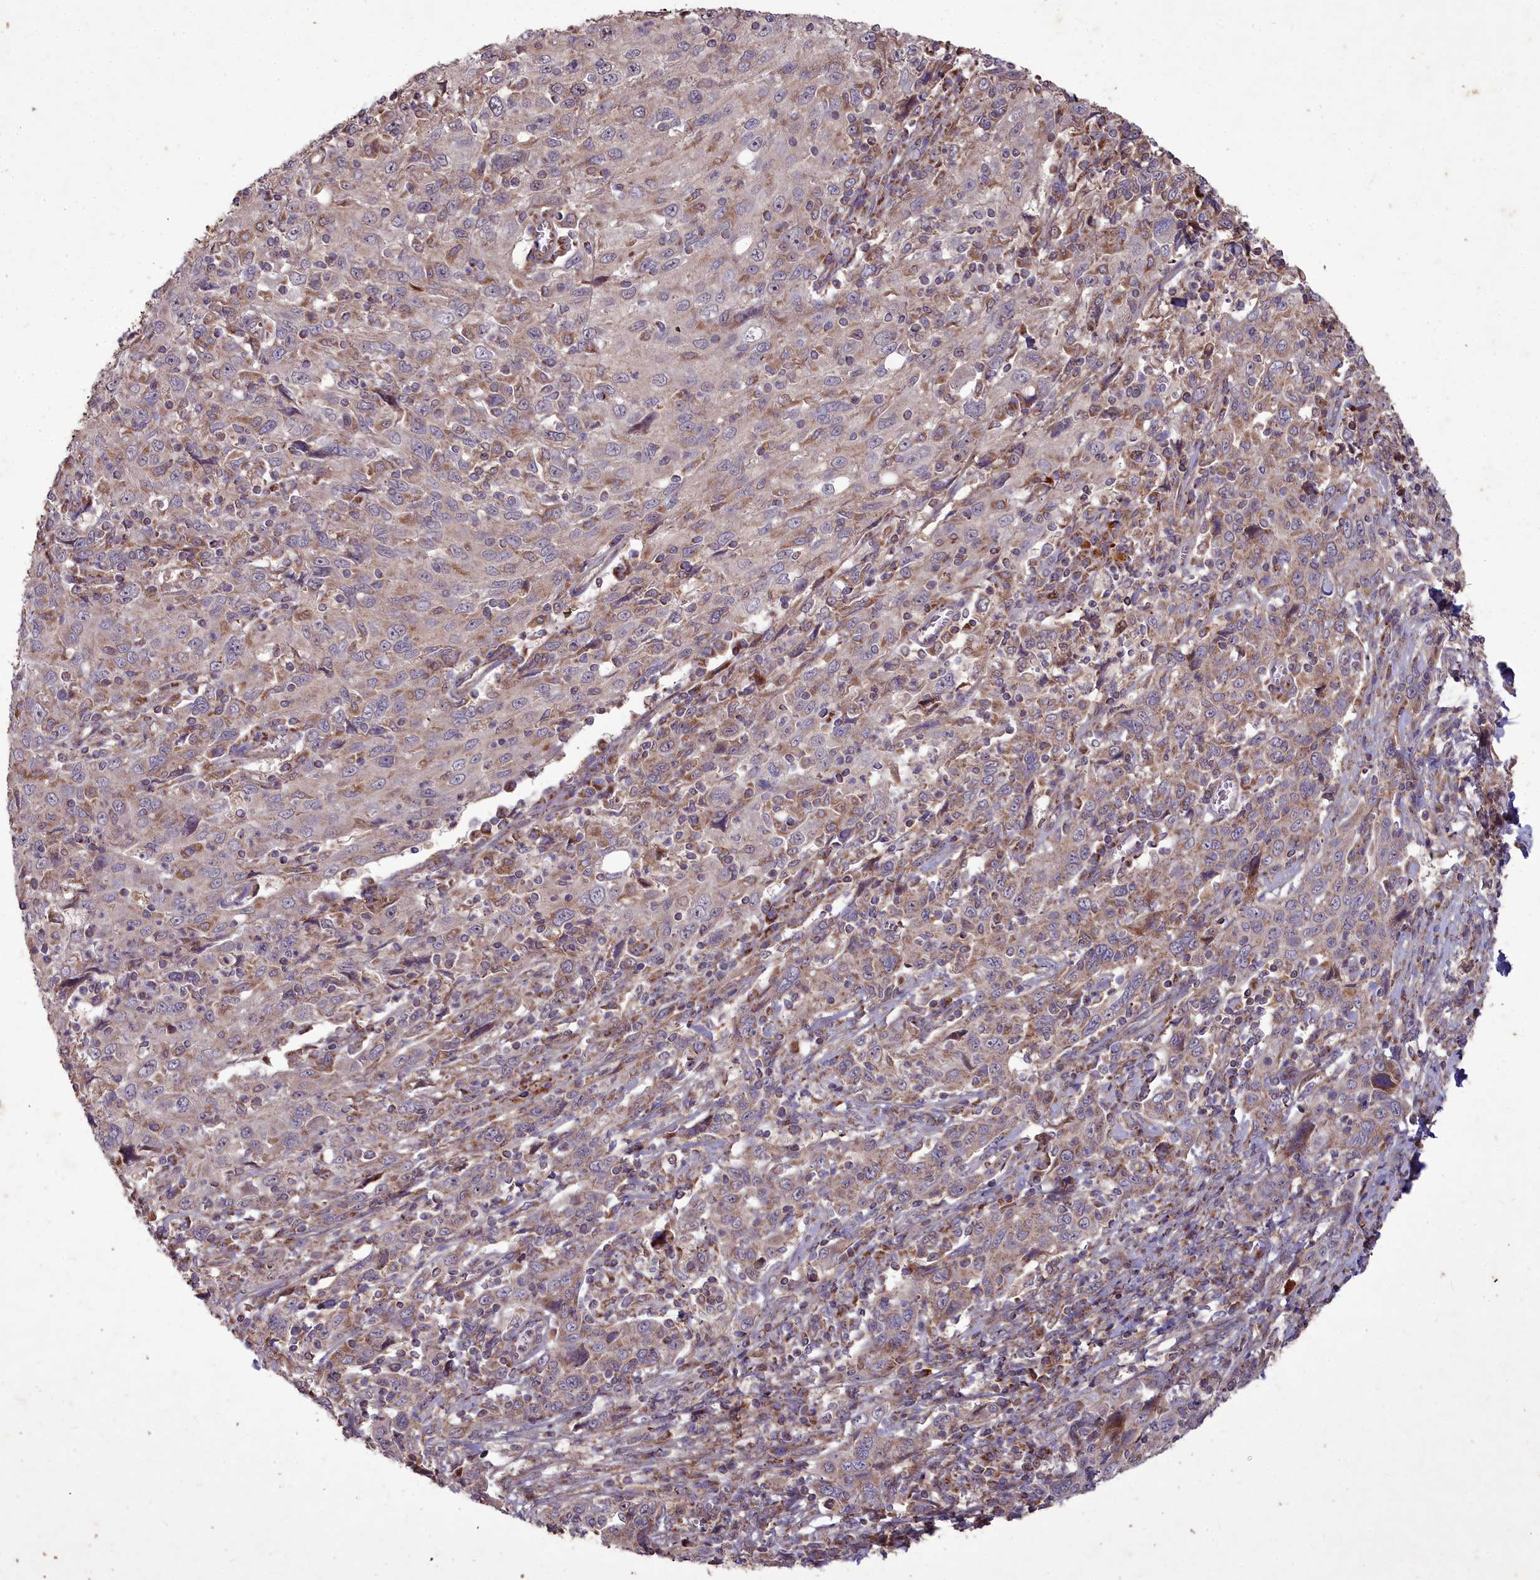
{"staining": {"intensity": "weak", "quantity": ">75%", "location": "cytoplasmic/membranous"}, "tissue": "cervical cancer", "cell_type": "Tumor cells", "image_type": "cancer", "snomed": [{"axis": "morphology", "description": "Squamous cell carcinoma, NOS"}, {"axis": "topography", "description": "Cervix"}], "caption": "Protein positivity by IHC exhibits weak cytoplasmic/membranous positivity in approximately >75% of tumor cells in cervical cancer.", "gene": "COX11", "patient": {"sex": "female", "age": 46}}